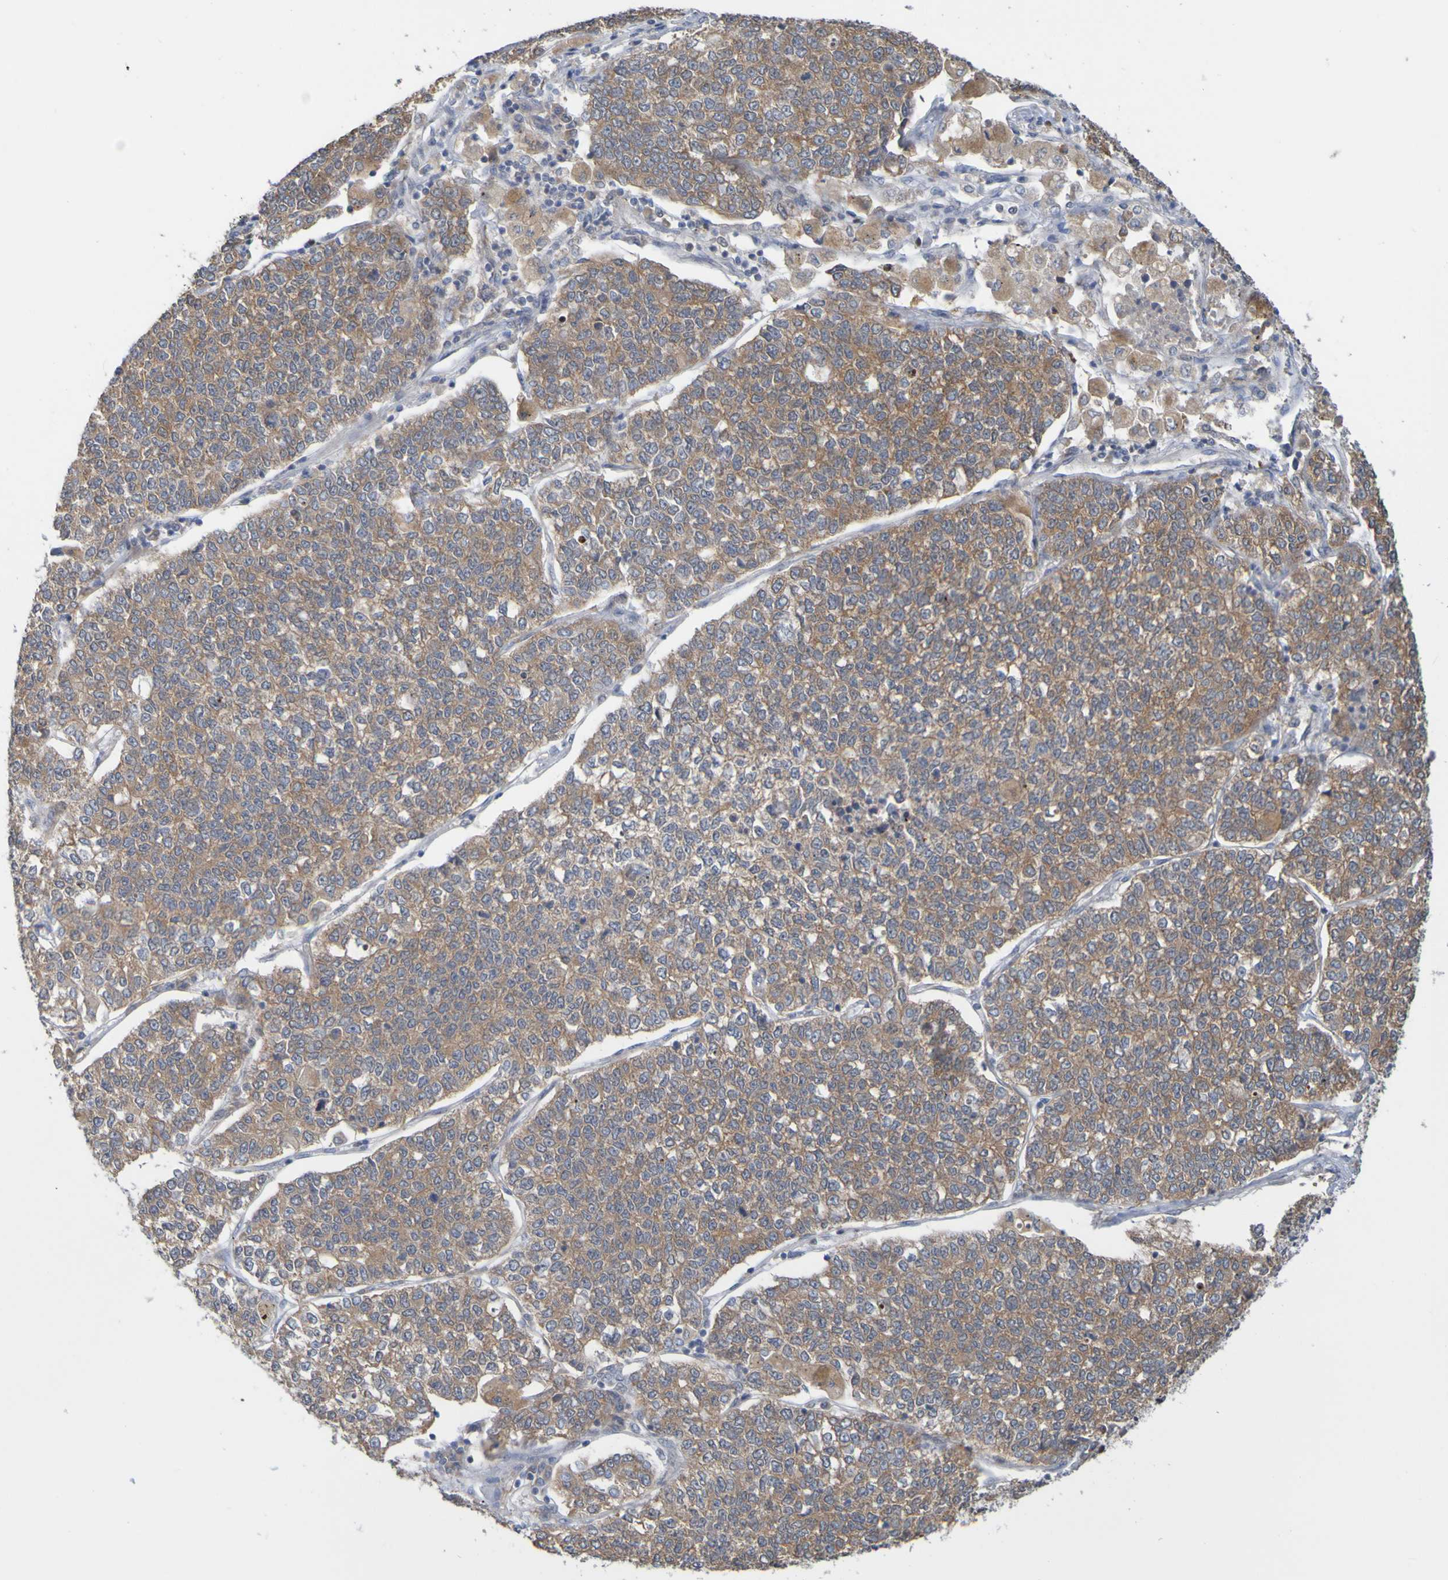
{"staining": {"intensity": "moderate", "quantity": ">75%", "location": "cytoplasmic/membranous"}, "tissue": "lung cancer", "cell_type": "Tumor cells", "image_type": "cancer", "snomed": [{"axis": "morphology", "description": "Adenocarcinoma, NOS"}, {"axis": "topography", "description": "Lung"}], "caption": "Human adenocarcinoma (lung) stained for a protein (brown) displays moderate cytoplasmic/membranous positive staining in approximately >75% of tumor cells.", "gene": "NAV2", "patient": {"sex": "male", "age": 49}}